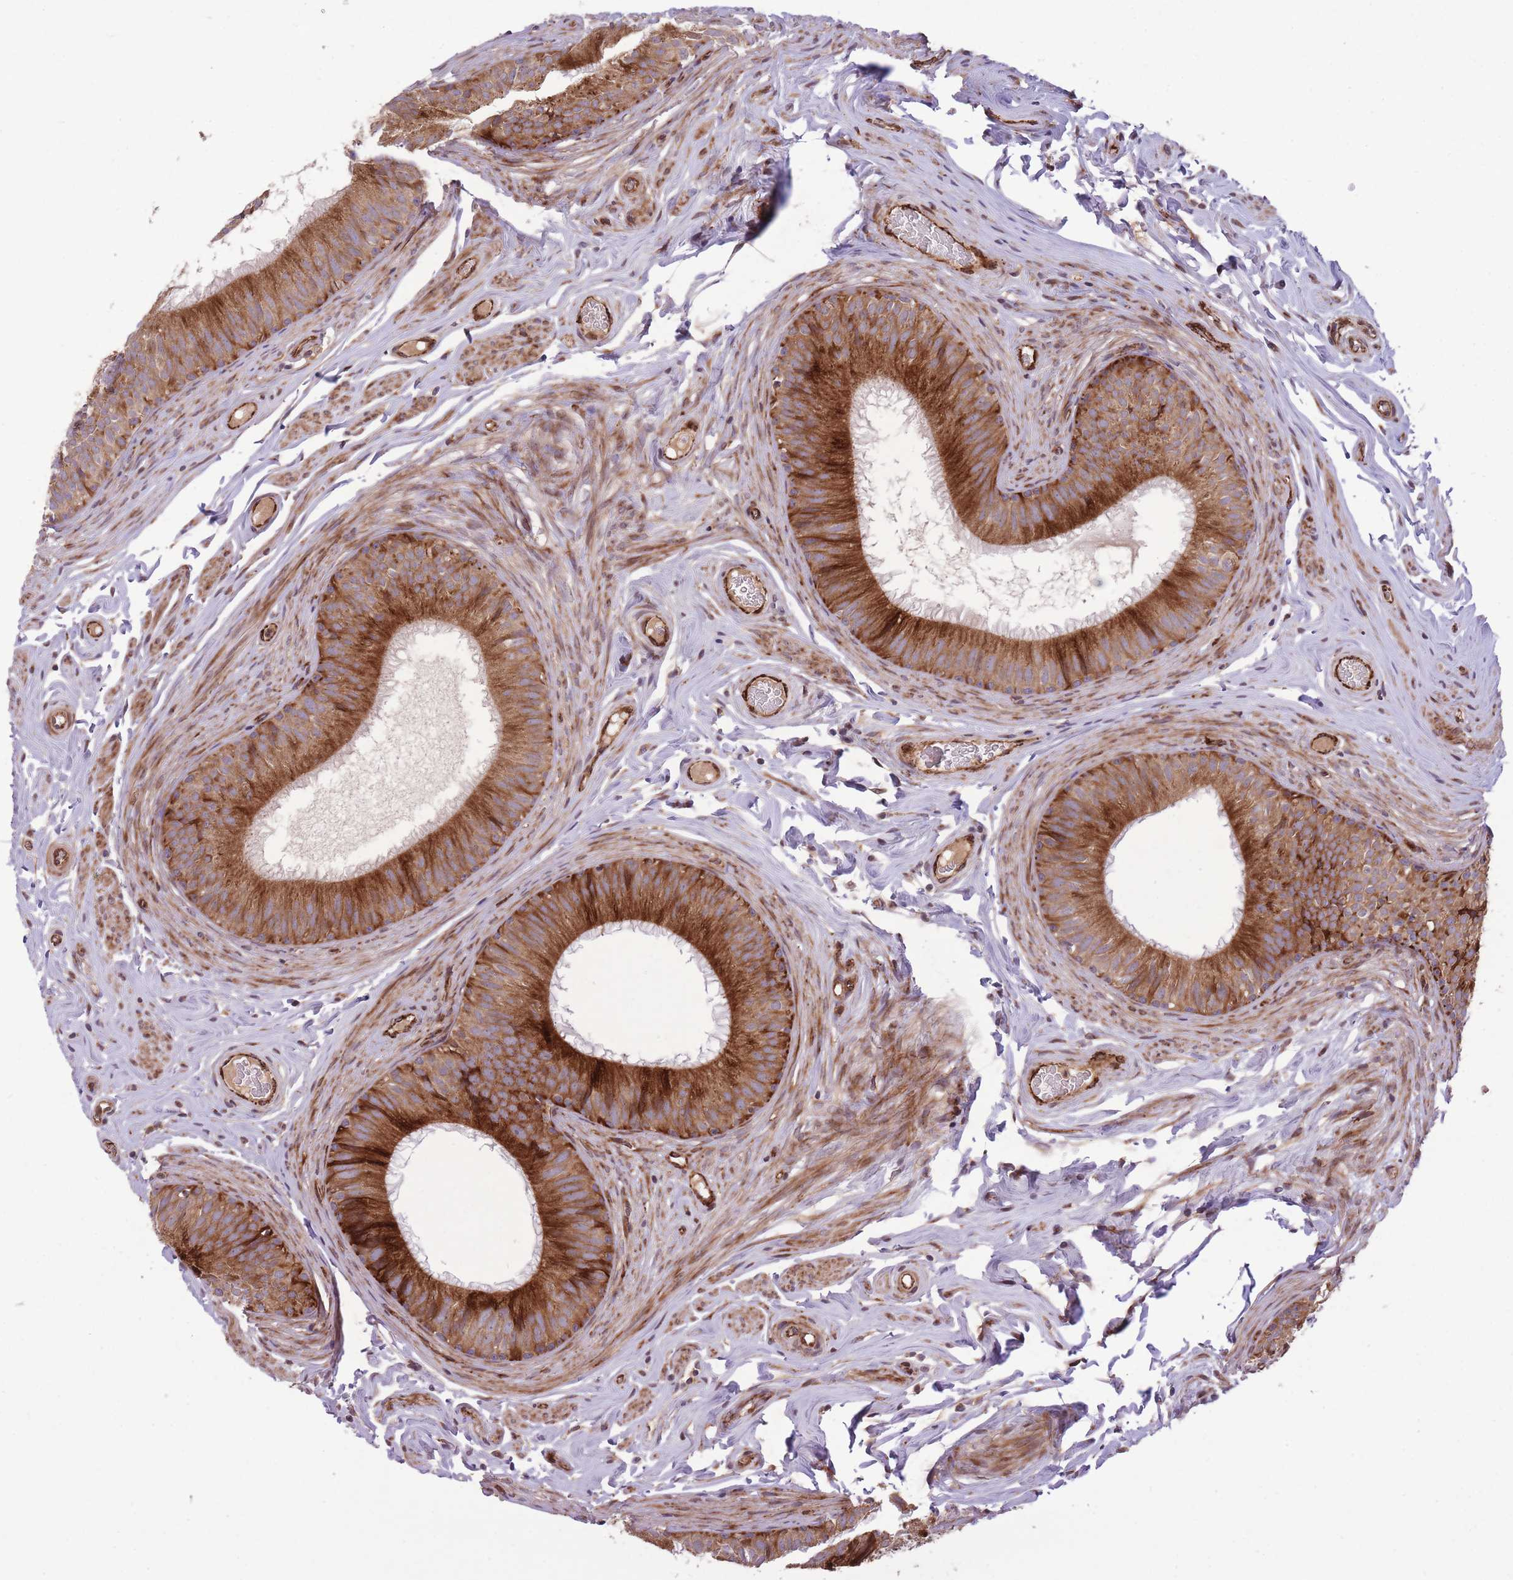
{"staining": {"intensity": "strong", "quantity": "25%-75%", "location": "cytoplasmic/membranous"}, "tissue": "epididymis", "cell_type": "Glandular cells", "image_type": "normal", "snomed": [{"axis": "morphology", "description": "Normal tissue, NOS"}, {"axis": "topography", "description": "Epididymis, spermatic cord, NOS"}], "caption": "Protein staining displays strong cytoplasmic/membranous expression in approximately 25%-75% of glandular cells in unremarkable epididymis. The staining is performed using DAB (3,3'-diaminobenzidine) brown chromogen to label protein expression. The nuclei are counter-stained blue using hematoxylin.", "gene": "CISH", "patient": {"sex": "male", "age": 25}}